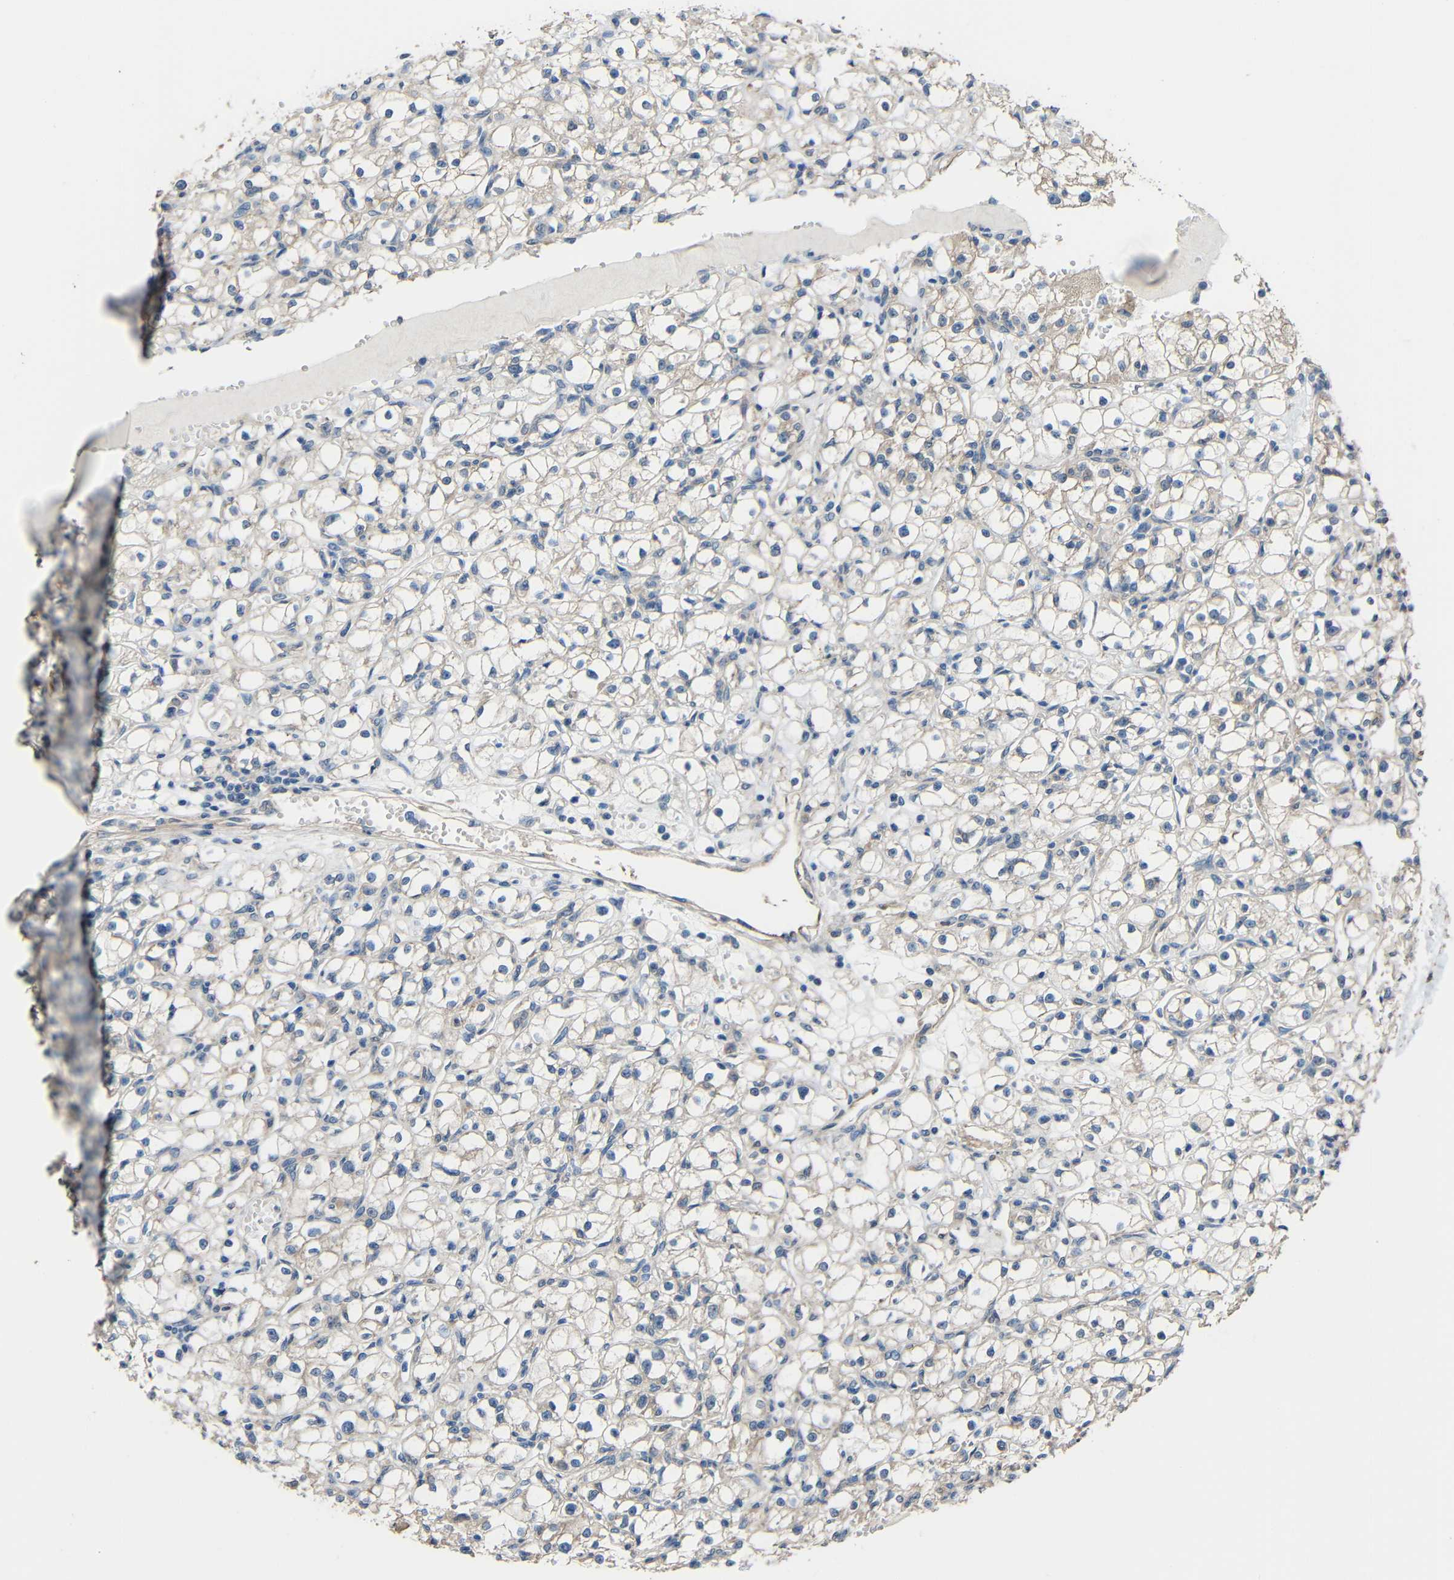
{"staining": {"intensity": "weak", "quantity": "25%-75%", "location": "cytoplasmic/membranous"}, "tissue": "renal cancer", "cell_type": "Tumor cells", "image_type": "cancer", "snomed": [{"axis": "morphology", "description": "Adenocarcinoma, NOS"}, {"axis": "topography", "description": "Kidney"}], "caption": "Renal cancer tissue reveals weak cytoplasmic/membranous positivity in approximately 25%-75% of tumor cells", "gene": "CHST9", "patient": {"sex": "male", "age": 56}}